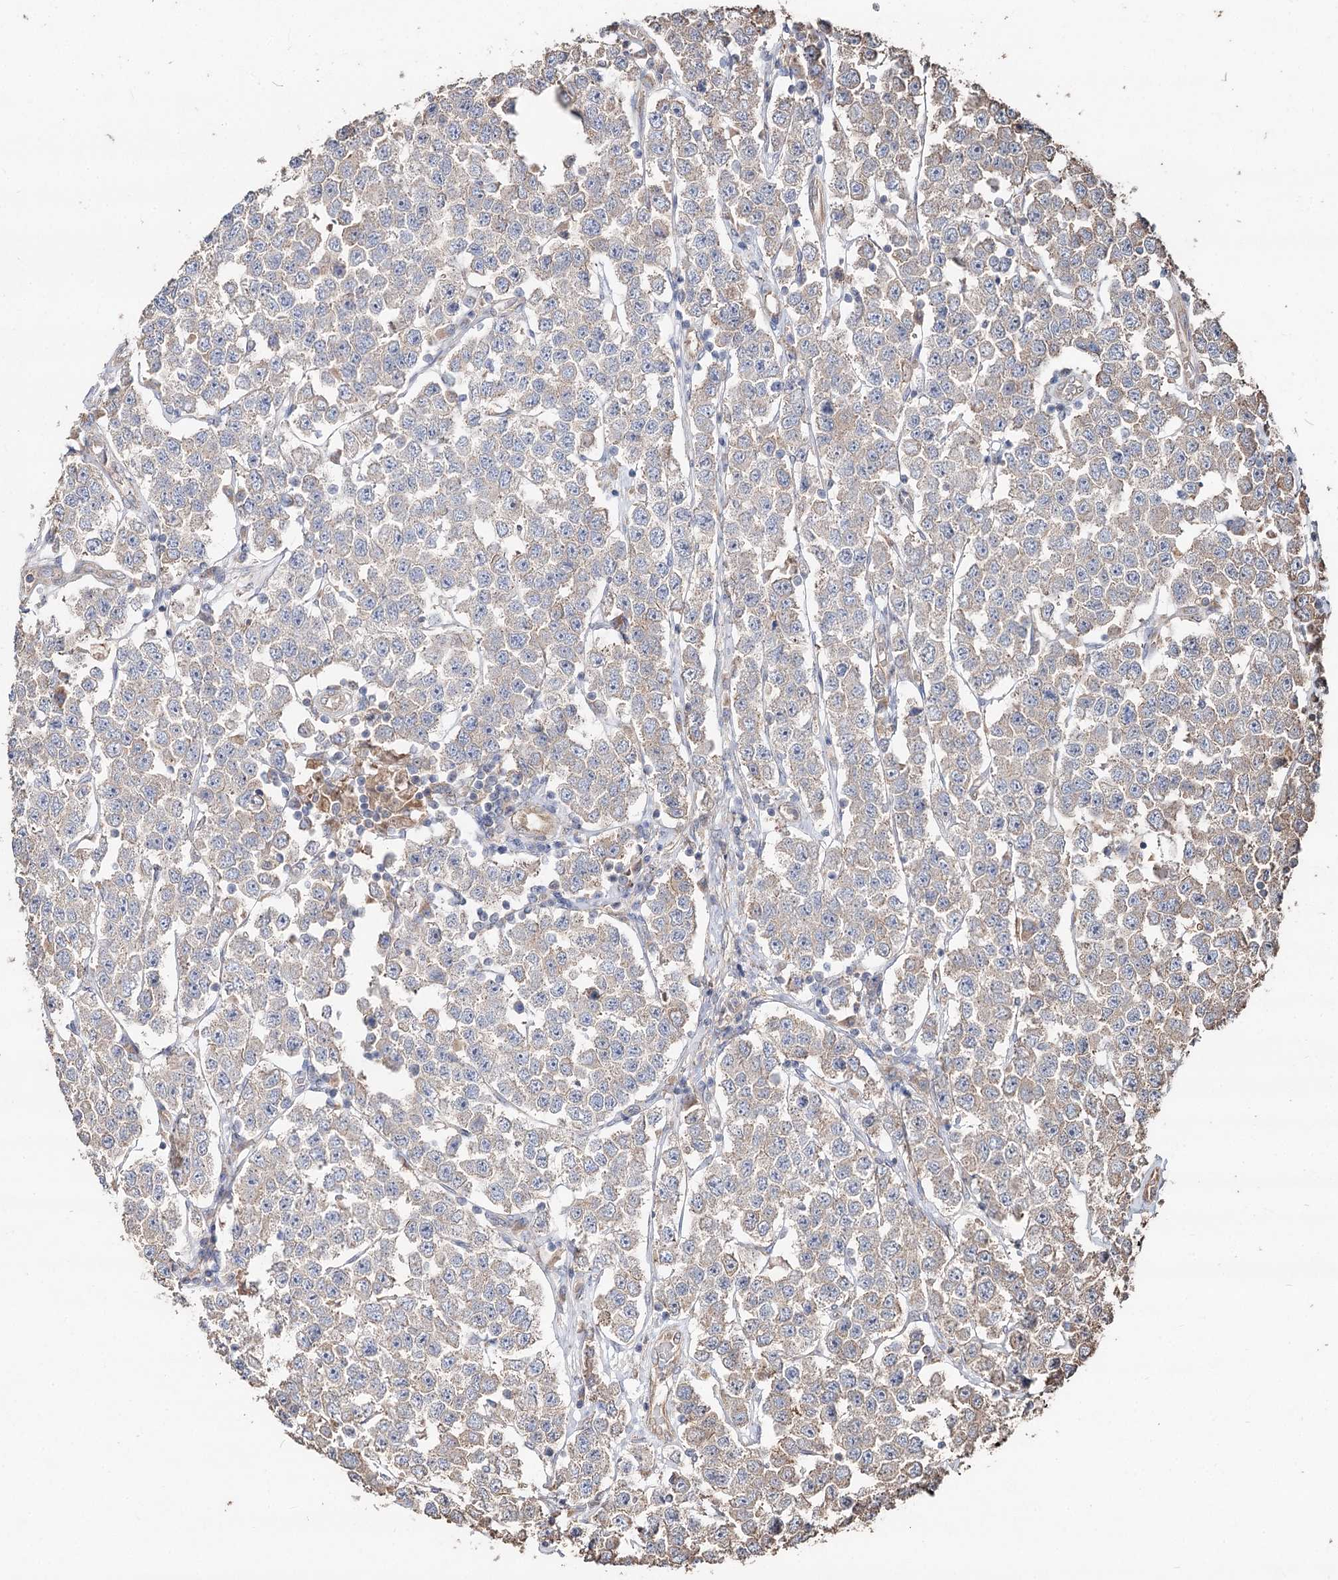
{"staining": {"intensity": "negative", "quantity": "none", "location": "none"}, "tissue": "testis cancer", "cell_type": "Tumor cells", "image_type": "cancer", "snomed": [{"axis": "morphology", "description": "Seminoma, NOS"}, {"axis": "topography", "description": "Testis"}], "caption": "Tumor cells show no significant protein staining in testis cancer. (Brightfield microscopy of DAB immunohistochemistry at high magnification).", "gene": "SPART", "patient": {"sex": "male", "age": 28}}